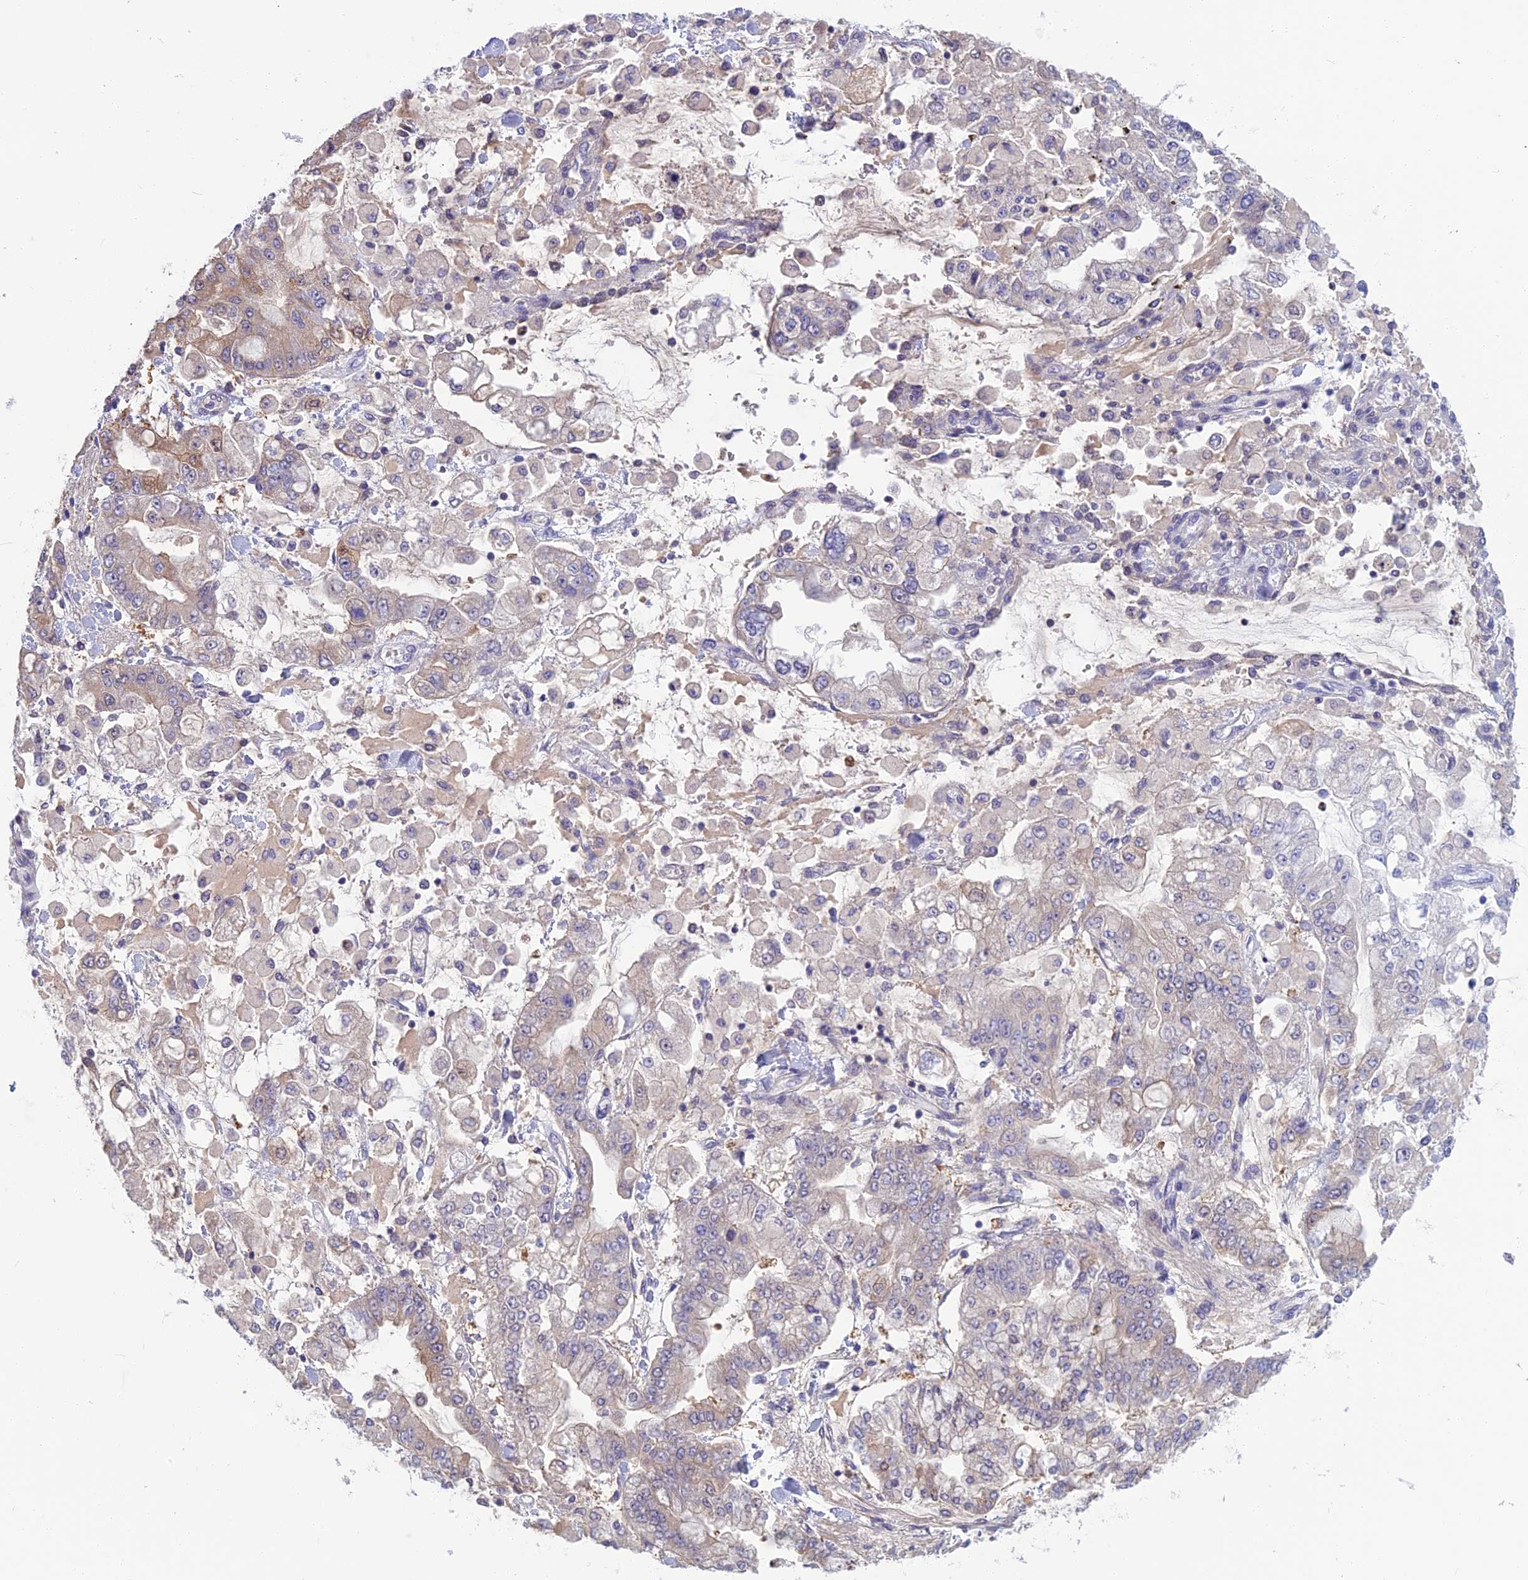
{"staining": {"intensity": "weak", "quantity": "<25%", "location": "cytoplasmic/membranous"}, "tissue": "stomach cancer", "cell_type": "Tumor cells", "image_type": "cancer", "snomed": [{"axis": "morphology", "description": "Normal tissue, NOS"}, {"axis": "morphology", "description": "Adenocarcinoma, NOS"}, {"axis": "topography", "description": "Stomach, upper"}, {"axis": "topography", "description": "Stomach"}], "caption": "Immunohistochemistry photomicrograph of human stomach adenocarcinoma stained for a protein (brown), which displays no staining in tumor cells.", "gene": "SNAP91", "patient": {"sex": "male", "age": 76}}